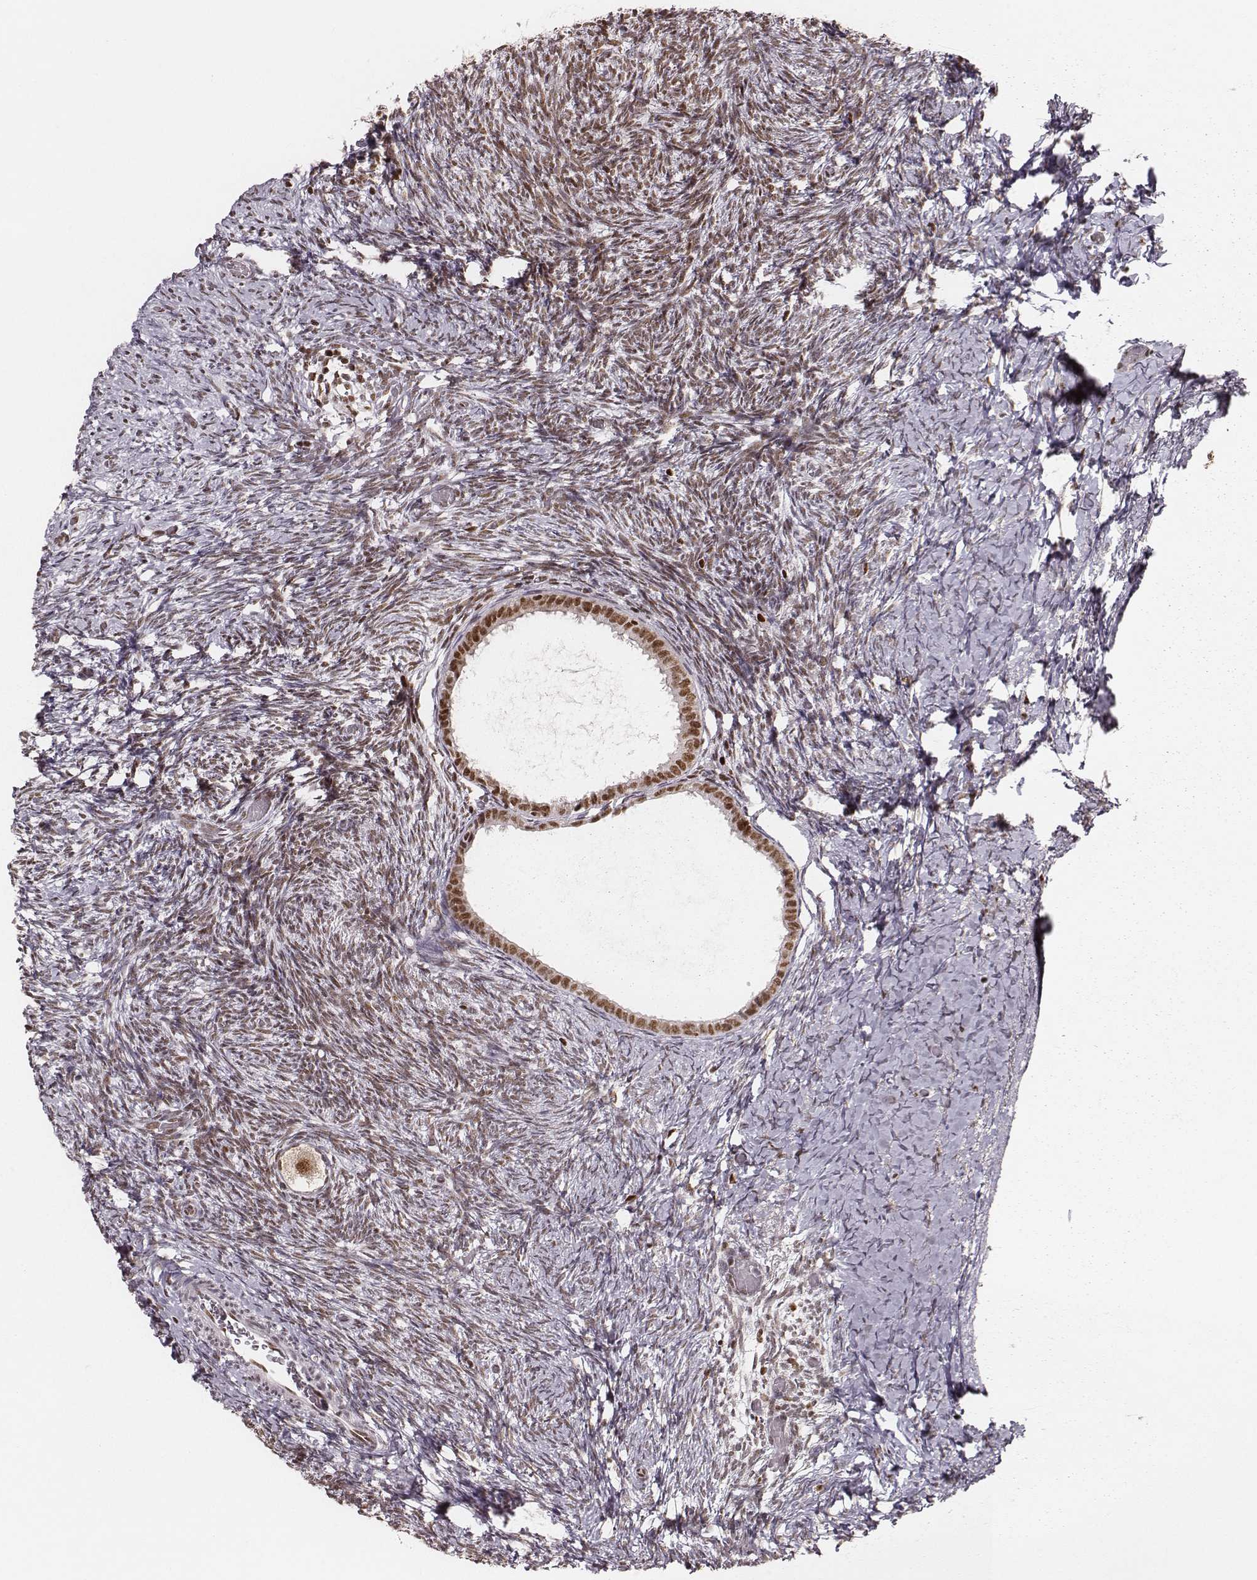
{"staining": {"intensity": "moderate", "quantity": ">75%", "location": "nuclear"}, "tissue": "ovary", "cell_type": "Follicle cells", "image_type": "normal", "snomed": [{"axis": "morphology", "description": "Normal tissue, NOS"}, {"axis": "topography", "description": "Ovary"}], "caption": "A brown stain shows moderate nuclear expression of a protein in follicle cells of normal human ovary.", "gene": "PARP1", "patient": {"sex": "female", "age": 39}}